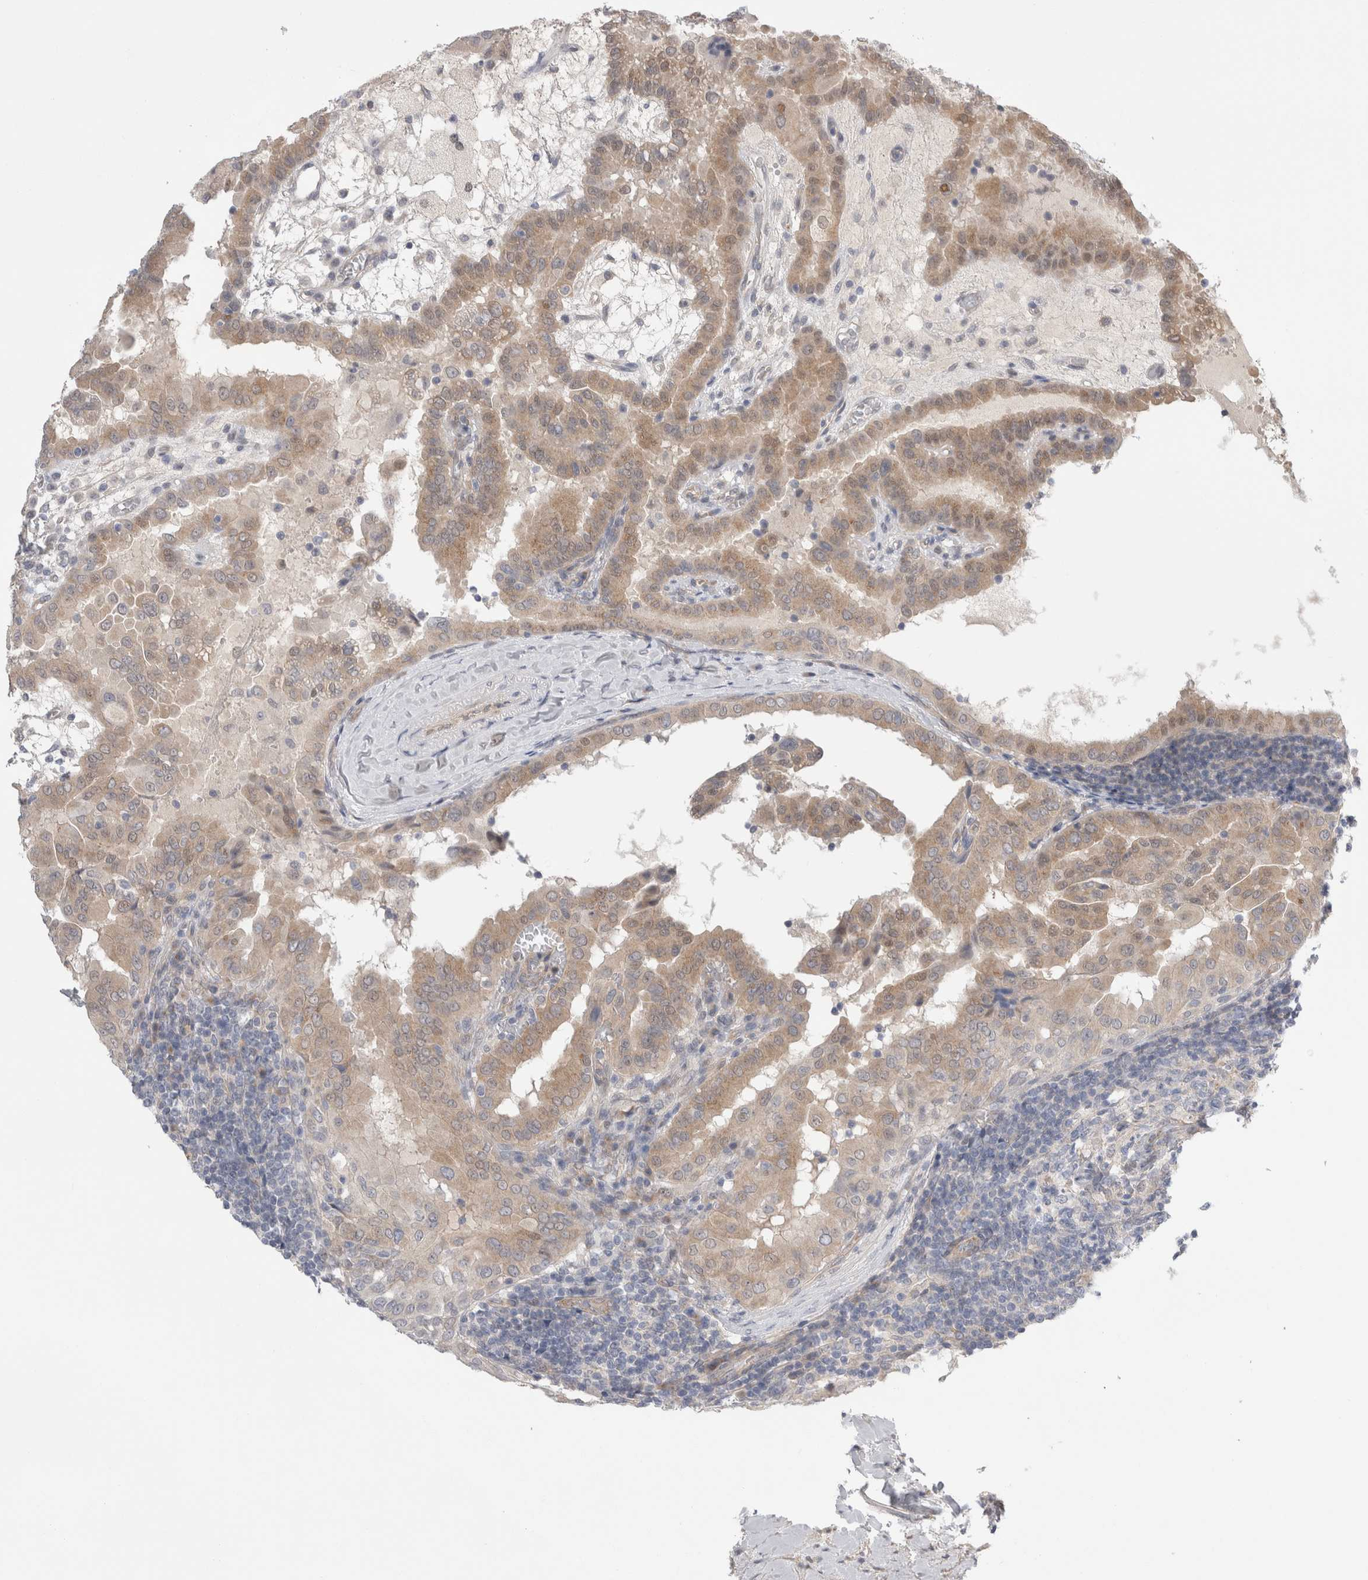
{"staining": {"intensity": "moderate", "quantity": ">75%", "location": "cytoplasmic/membranous,nuclear"}, "tissue": "thyroid cancer", "cell_type": "Tumor cells", "image_type": "cancer", "snomed": [{"axis": "morphology", "description": "Papillary adenocarcinoma, NOS"}, {"axis": "topography", "description": "Thyroid gland"}], "caption": "Immunohistochemical staining of papillary adenocarcinoma (thyroid) displays medium levels of moderate cytoplasmic/membranous and nuclear expression in about >75% of tumor cells.", "gene": "TAFA5", "patient": {"sex": "male", "age": 33}}